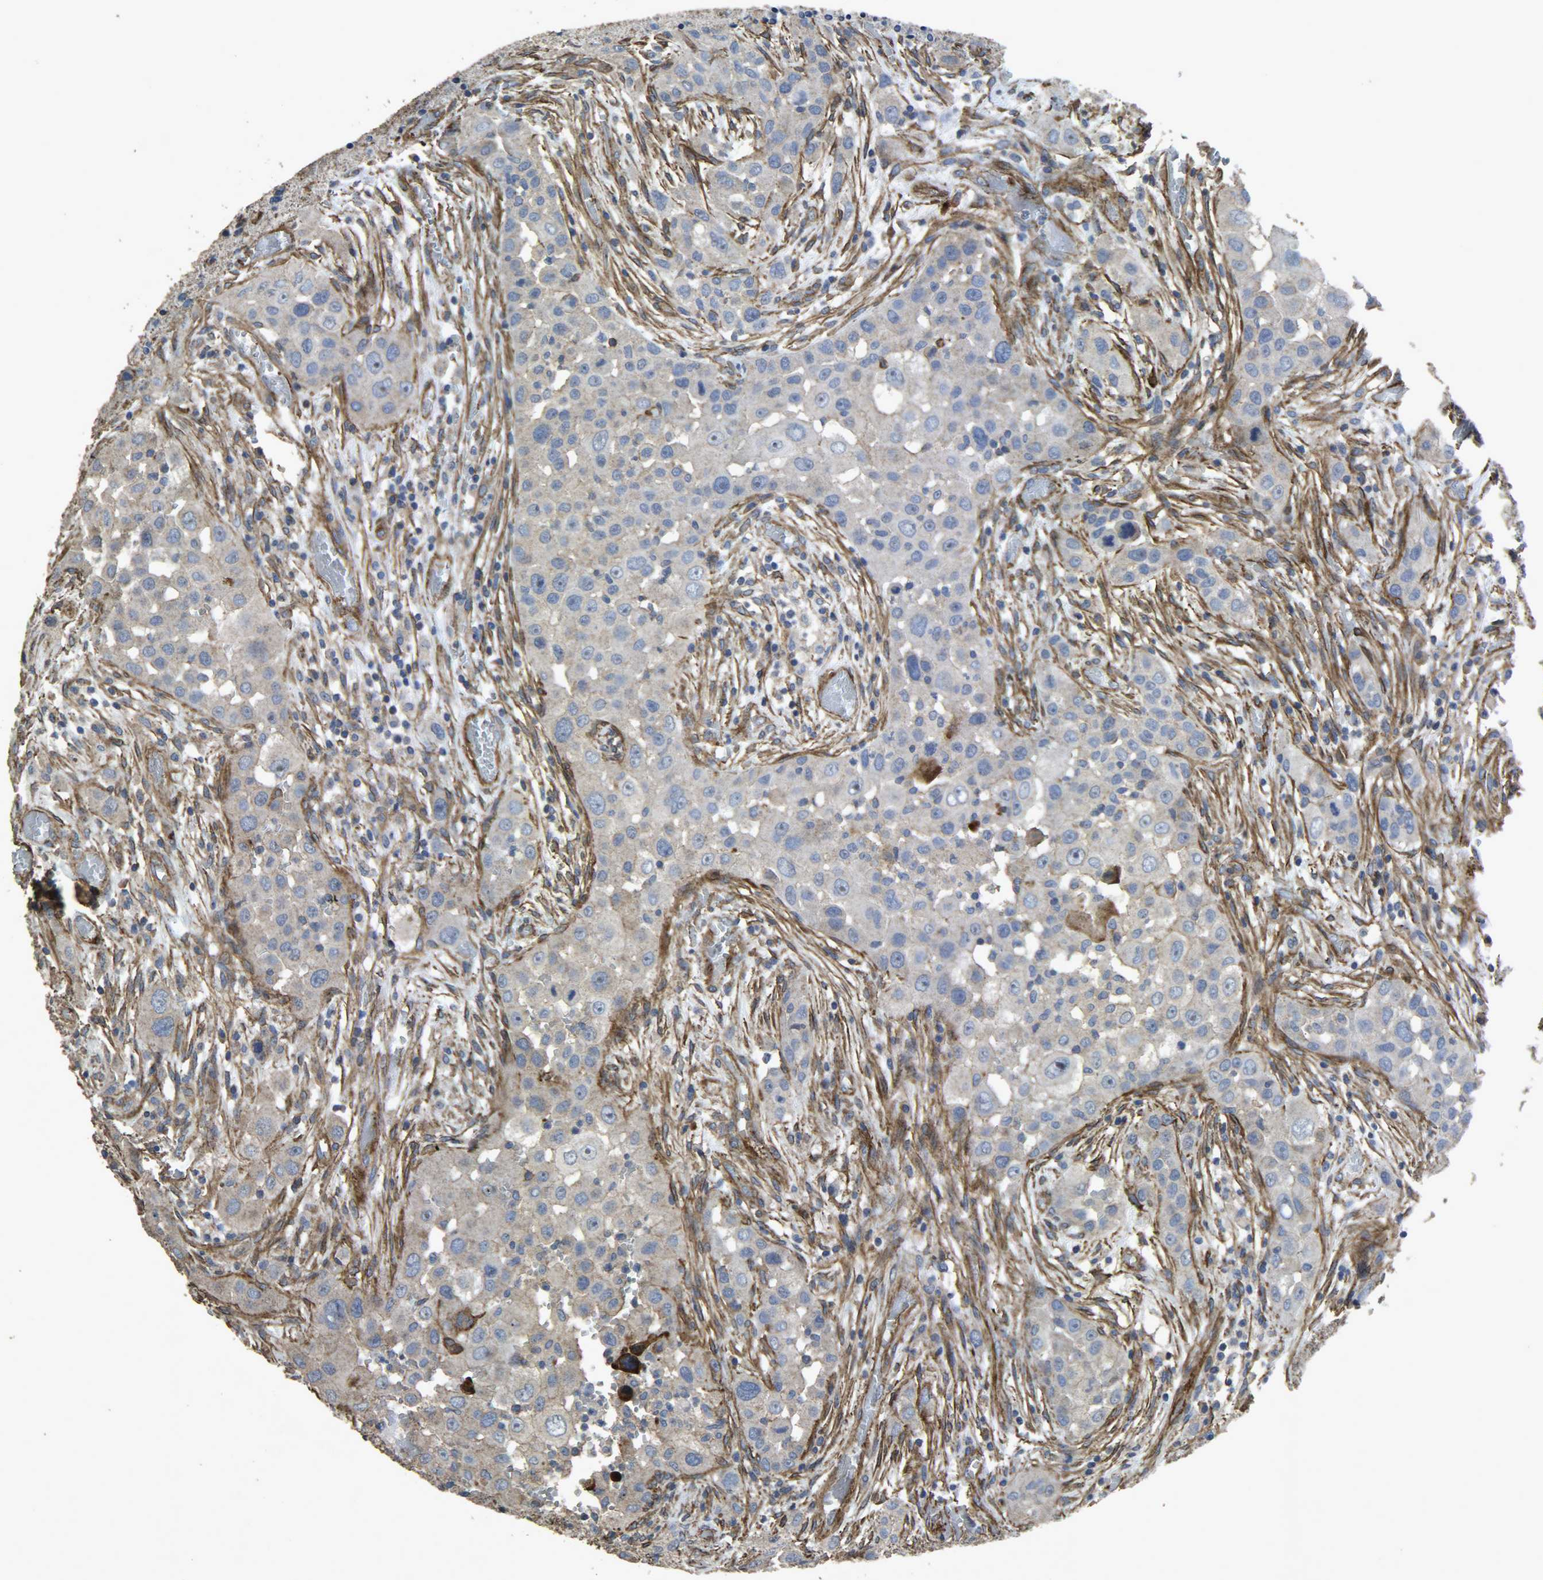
{"staining": {"intensity": "weak", "quantity": "25%-75%", "location": "cytoplasmic/membranous"}, "tissue": "head and neck cancer", "cell_type": "Tumor cells", "image_type": "cancer", "snomed": [{"axis": "morphology", "description": "Carcinoma, NOS"}, {"axis": "topography", "description": "Head-Neck"}], "caption": "Immunohistochemistry (DAB (3,3'-diaminobenzidine)) staining of head and neck cancer (carcinoma) shows weak cytoplasmic/membranous protein positivity in about 25%-75% of tumor cells.", "gene": "TPM4", "patient": {"sex": "male", "age": 87}}